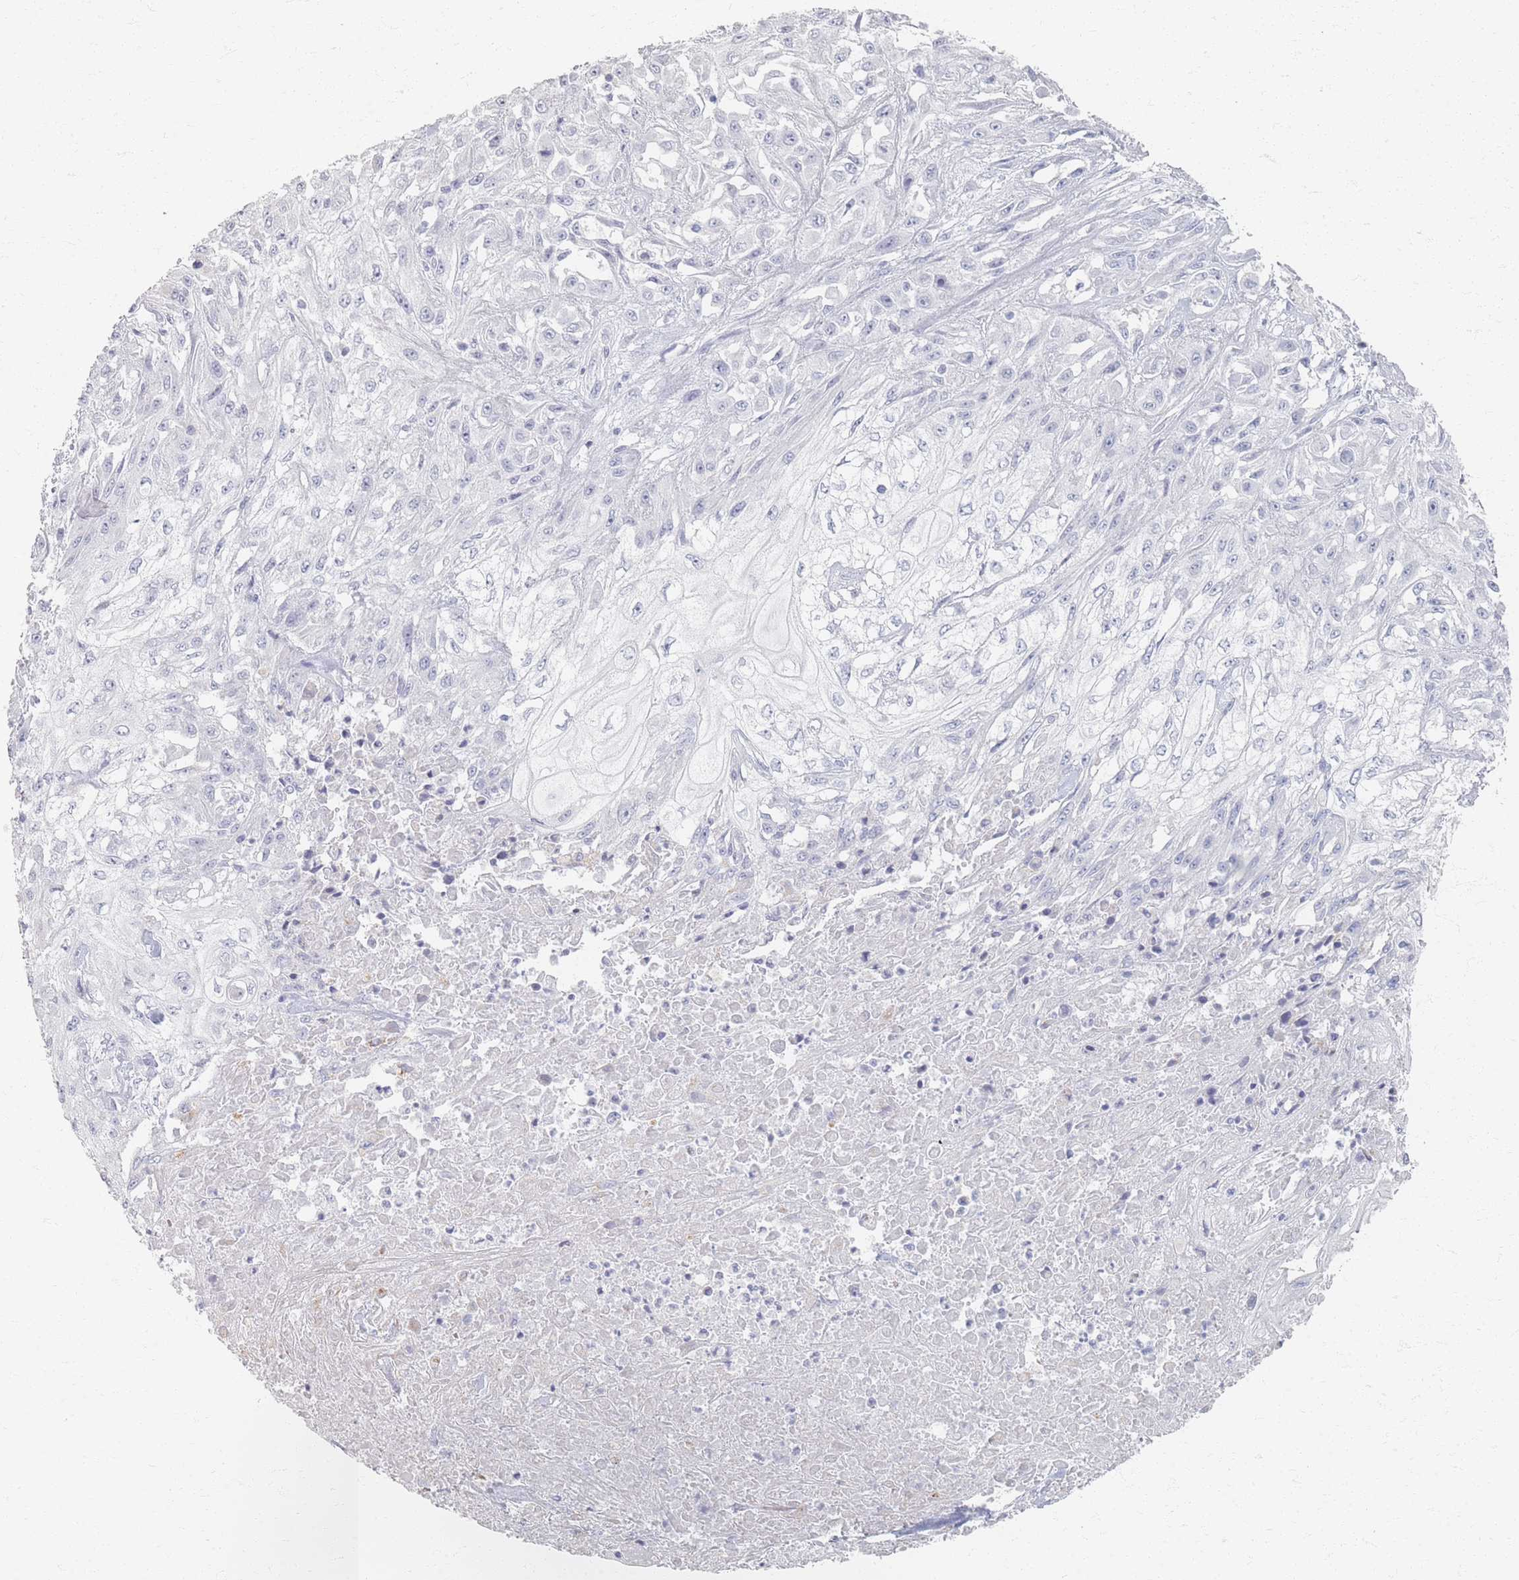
{"staining": {"intensity": "negative", "quantity": "none", "location": "none"}, "tissue": "skin cancer", "cell_type": "Tumor cells", "image_type": "cancer", "snomed": [{"axis": "morphology", "description": "Squamous cell carcinoma, NOS"}, {"axis": "morphology", "description": "Squamous cell carcinoma, metastatic, NOS"}, {"axis": "topography", "description": "Skin"}, {"axis": "topography", "description": "Lymph node"}], "caption": "Tumor cells show no significant protein expression in metastatic squamous cell carcinoma (skin). (Stains: DAB immunohistochemistry (IHC) with hematoxylin counter stain, Microscopy: brightfield microscopy at high magnification).", "gene": "SLC2A11", "patient": {"sex": "male", "age": 75}}